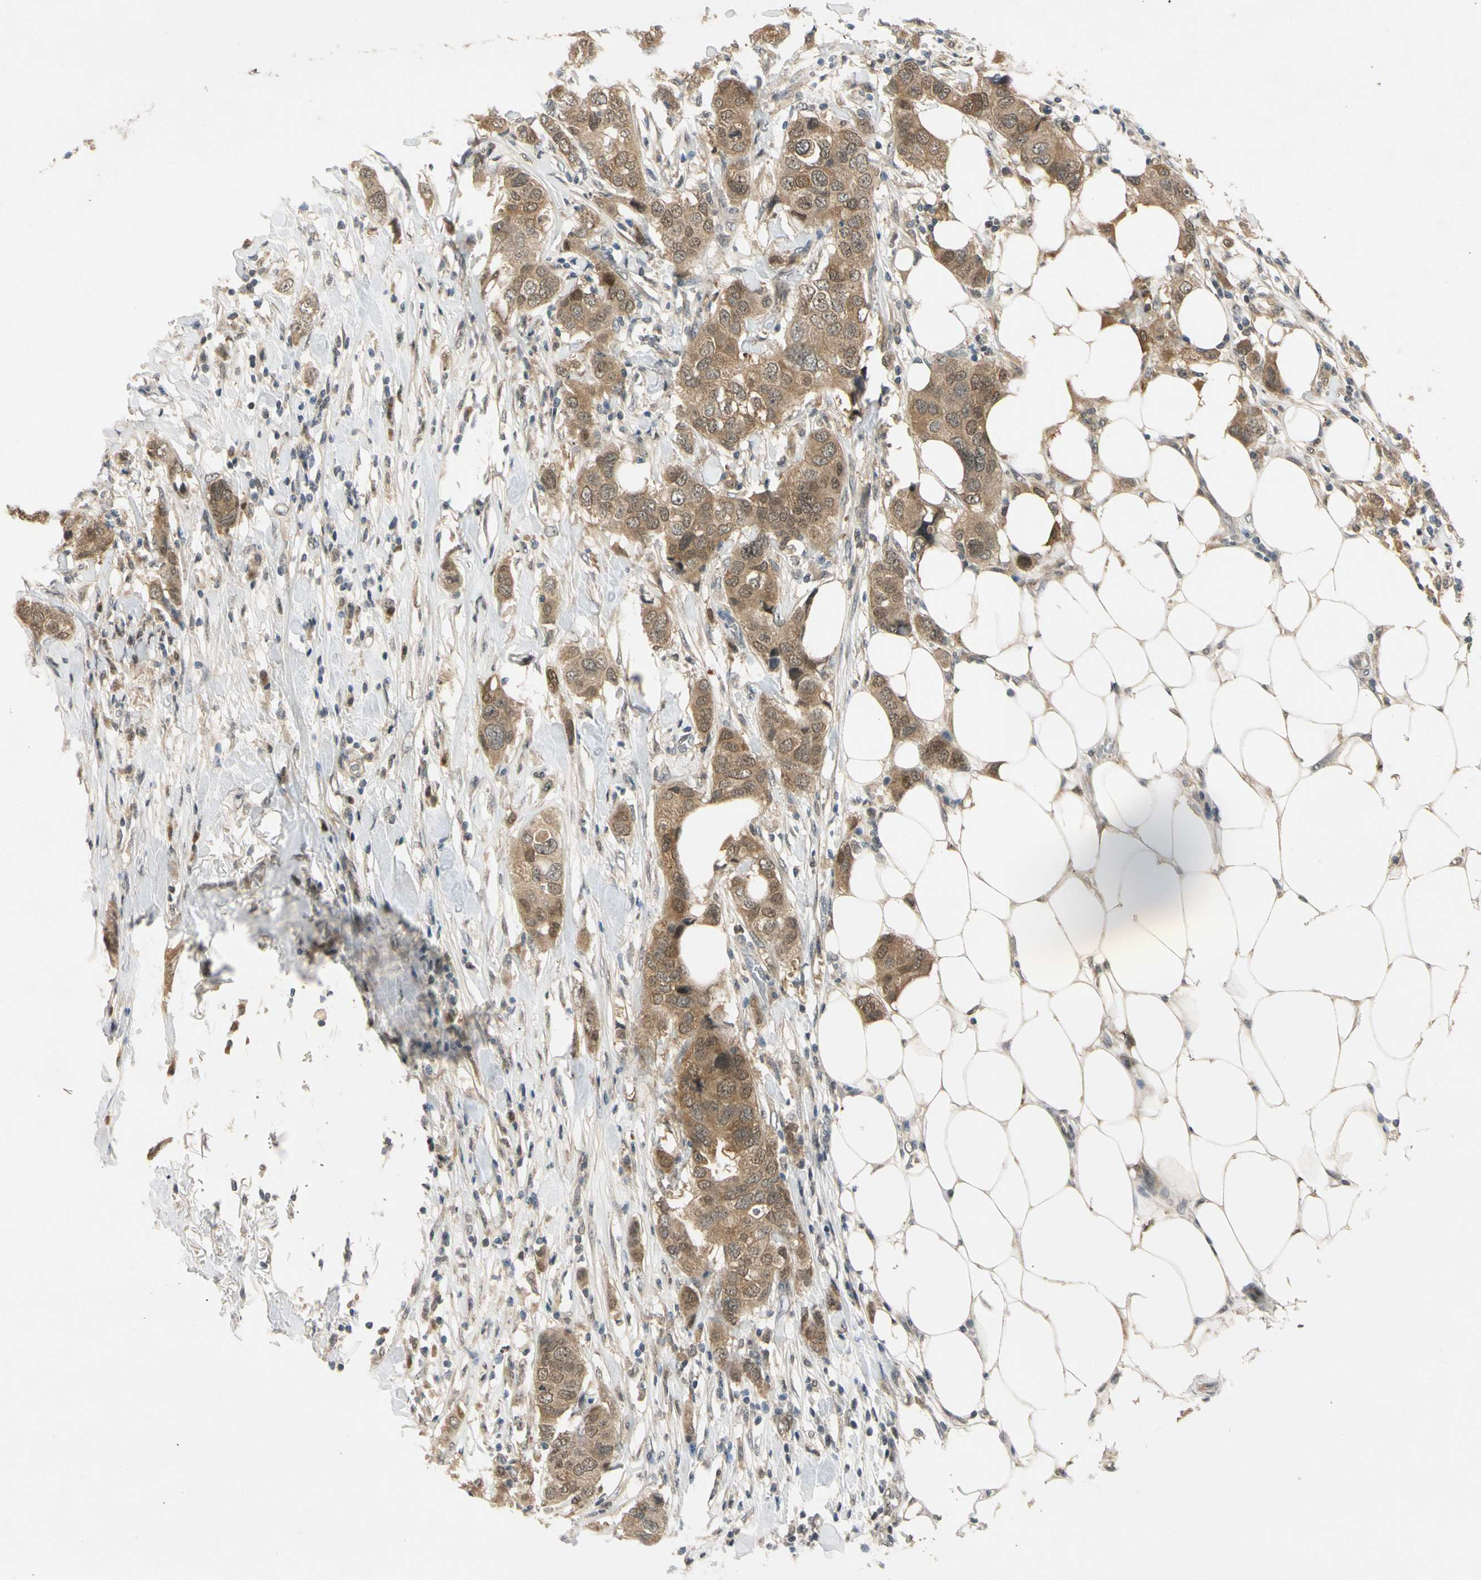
{"staining": {"intensity": "moderate", "quantity": ">75%", "location": "cytoplasmic/membranous,nuclear"}, "tissue": "breast cancer", "cell_type": "Tumor cells", "image_type": "cancer", "snomed": [{"axis": "morphology", "description": "Duct carcinoma"}, {"axis": "topography", "description": "Breast"}], "caption": "DAB immunohistochemical staining of breast infiltrating ductal carcinoma reveals moderate cytoplasmic/membranous and nuclear protein staining in about >75% of tumor cells. (Stains: DAB in brown, nuclei in blue, Microscopy: brightfield microscopy at high magnification).", "gene": "RIOX2", "patient": {"sex": "female", "age": 50}}